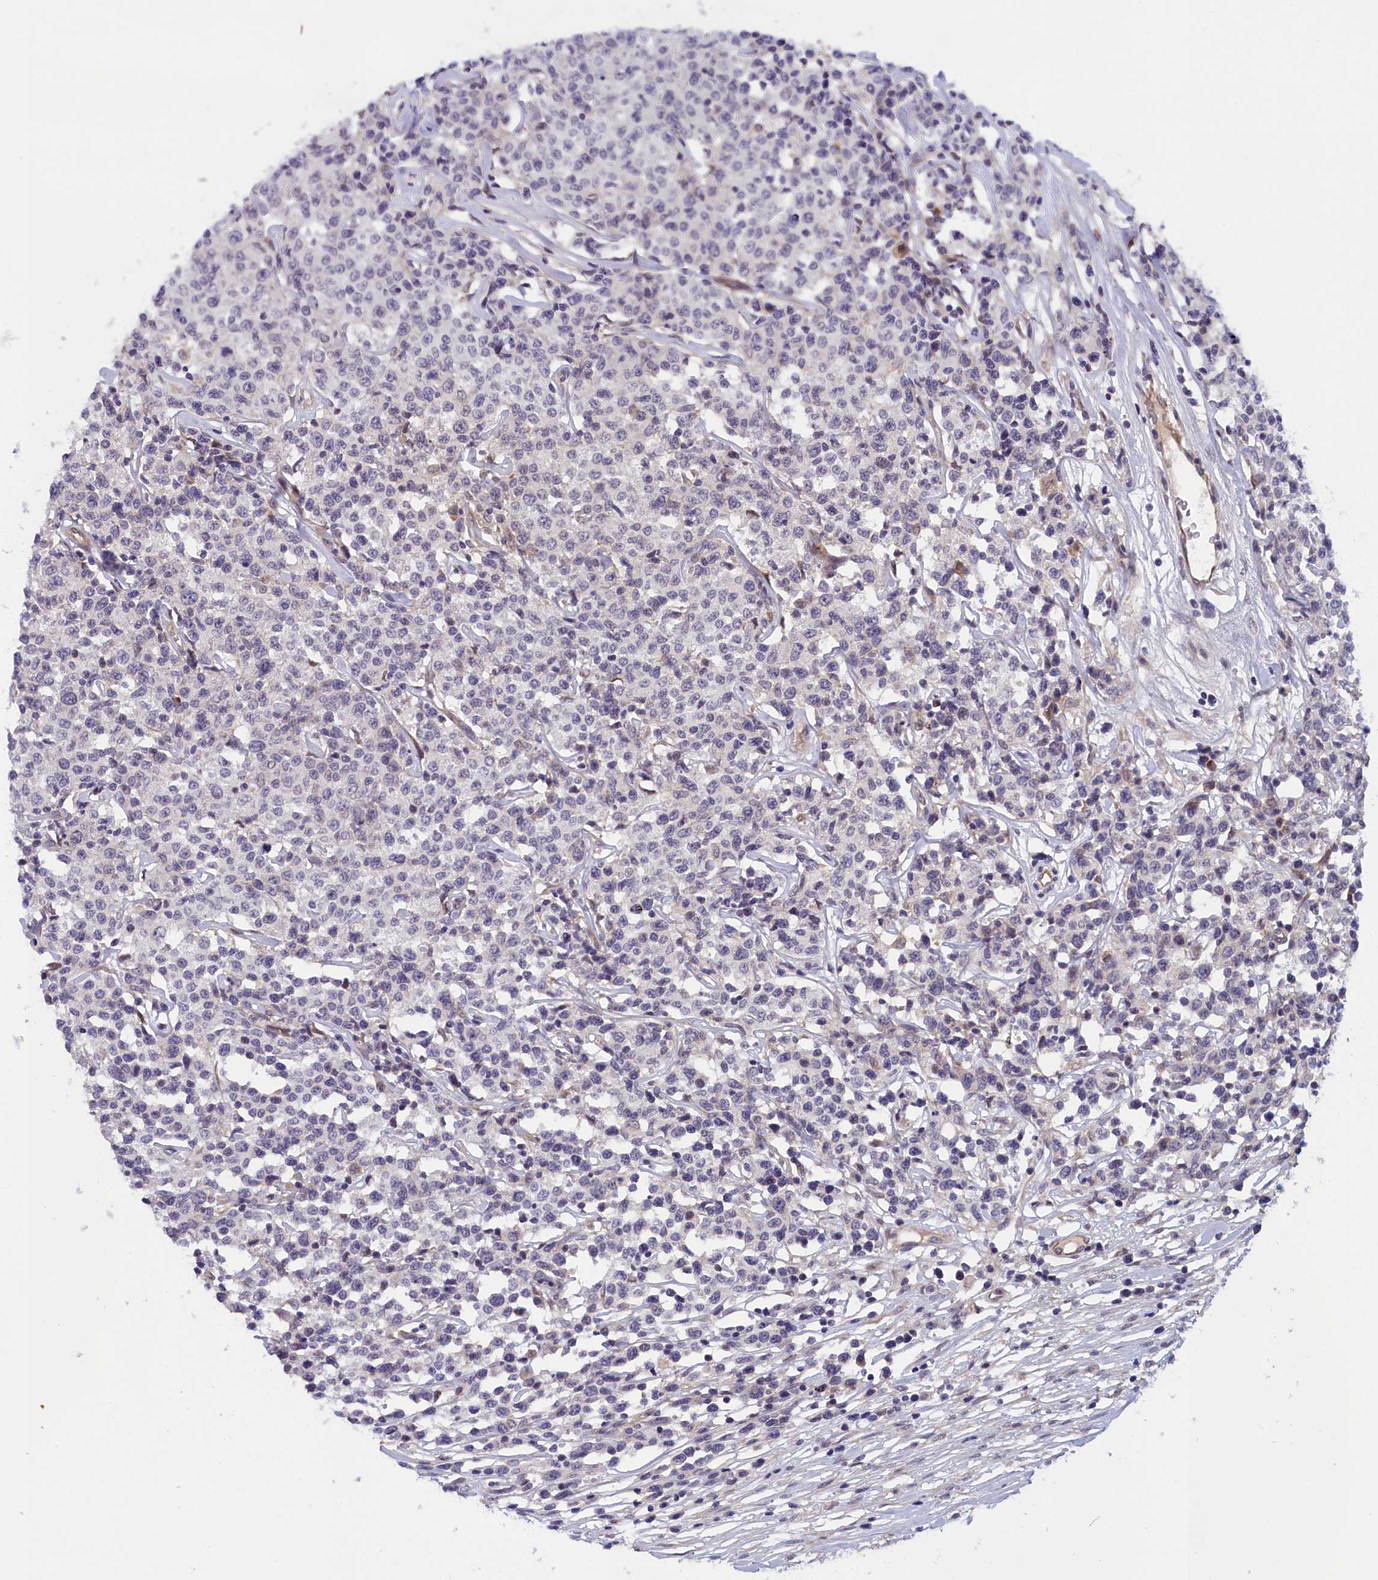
{"staining": {"intensity": "negative", "quantity": "none", "location": "none"}, "tissue": "lymphoma", "cell_type": "Tumor cells", "image_type": "cancer", "snomed": [{"axis": "morphology", "description": "Malignant lymphoma, non-Hodgkin's type, Low grade"}, {"axis": "topography", "description": "Small intestine"}], "caption": "IHC micrograph of neoplastic tissue: low-grade malignant lymphoma, non-Hodgkin's type stained with DAB (3,3'-diaminobenzidine) displays no significant protein expression in tumor cells.", "gene": "IGFALS", "patient": {"sex": "female", "age": 59}}